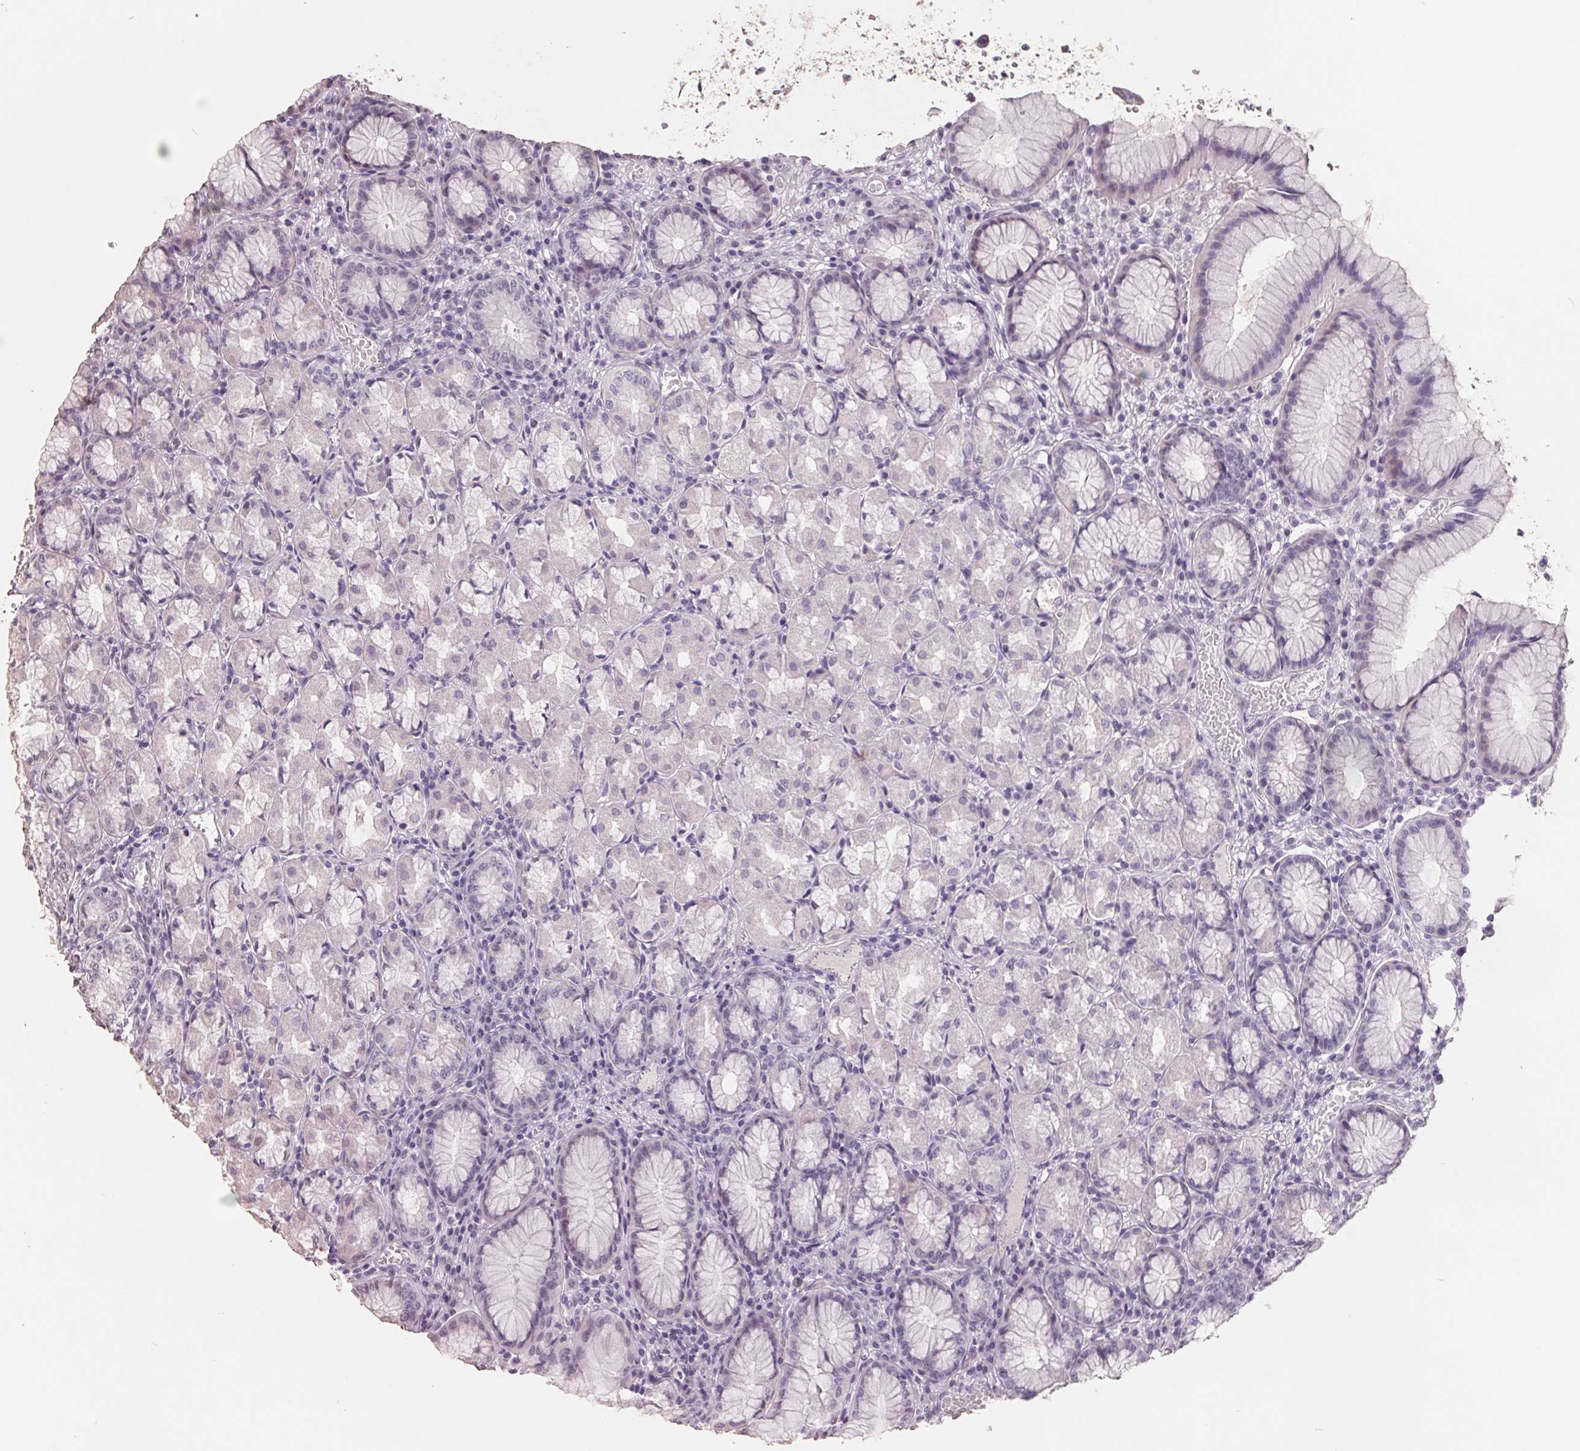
{"staining": {"intensity": "weak", "quantity": "<25%", "location": "nuclear"}, "tissue": "stomach", "cell_type": "Glandular cells", "image_type": "normal", "snomed": [{"axis": "morphology", "description": "Normal tissue, NOS"}, {"axis": "topography", "description": "Stomach"}], "caption": "Immunohistochemistry photomicrograph of normal human stomach stained for a protein (brown), which displays no positivity in glandular cells. (Brightfield microscopy of DAB IHC at high magnification).", "gene": "FTCD", "patient": {"sex": "male", "age": 55}}